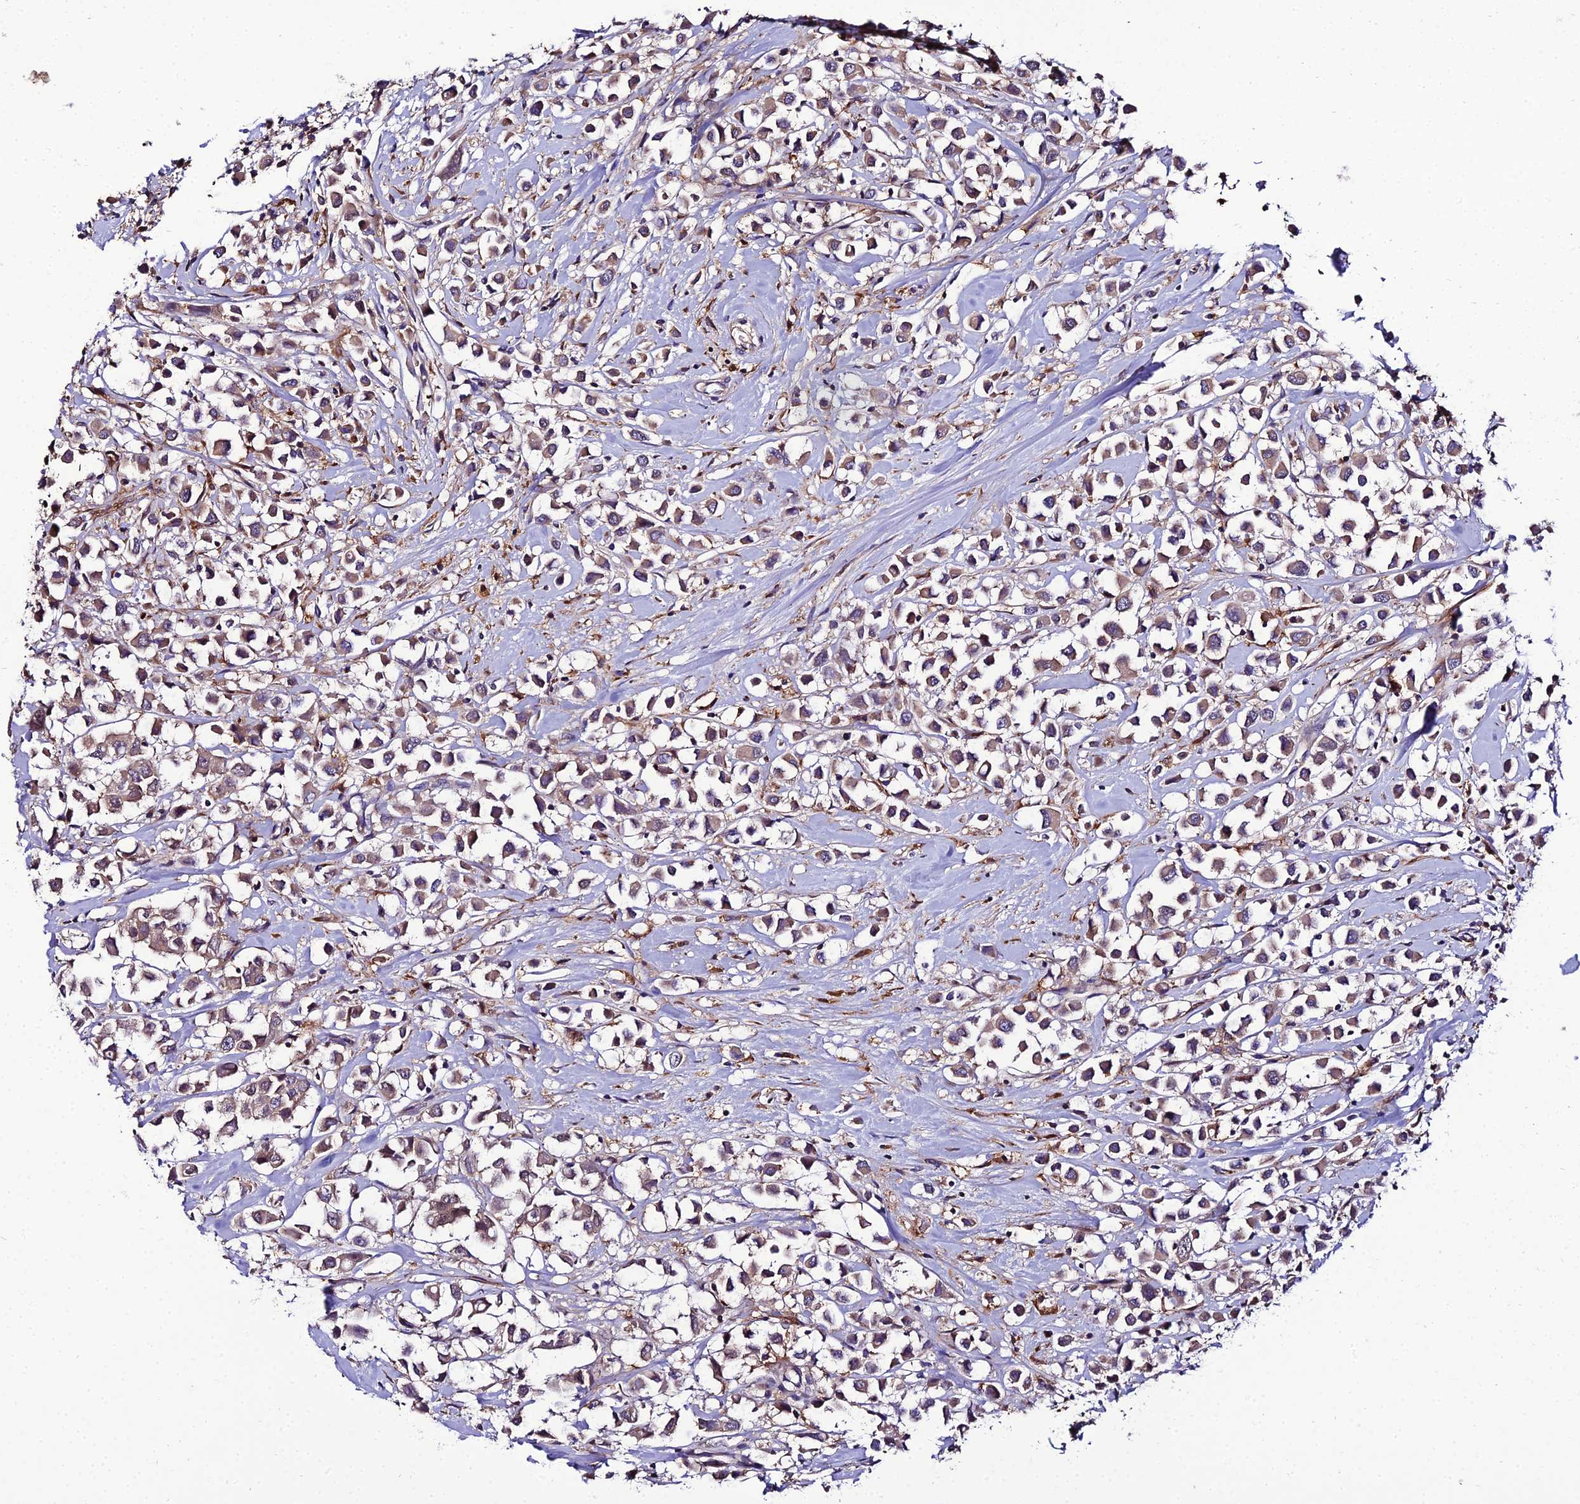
{"staining": {"intensity": "weak", "quantity": ">75%", "location": "cytoplasmic/membranous"}, "tissue": "breast cancer", "cell_type": "Tumor cells", "image_type": "cancer", "snomed": [{"axis": "morphology", "description": "Duct carcinoma"}, {"axis": "topography", "description": "Breast"}], "caption": "IHC of human breast cancer shows low levels of weak cytoplasmic/membranous staining in approximately >75% of tumor cells.", "gene": "C2orf69", "patient": {"sex": "female", "age": 61}}